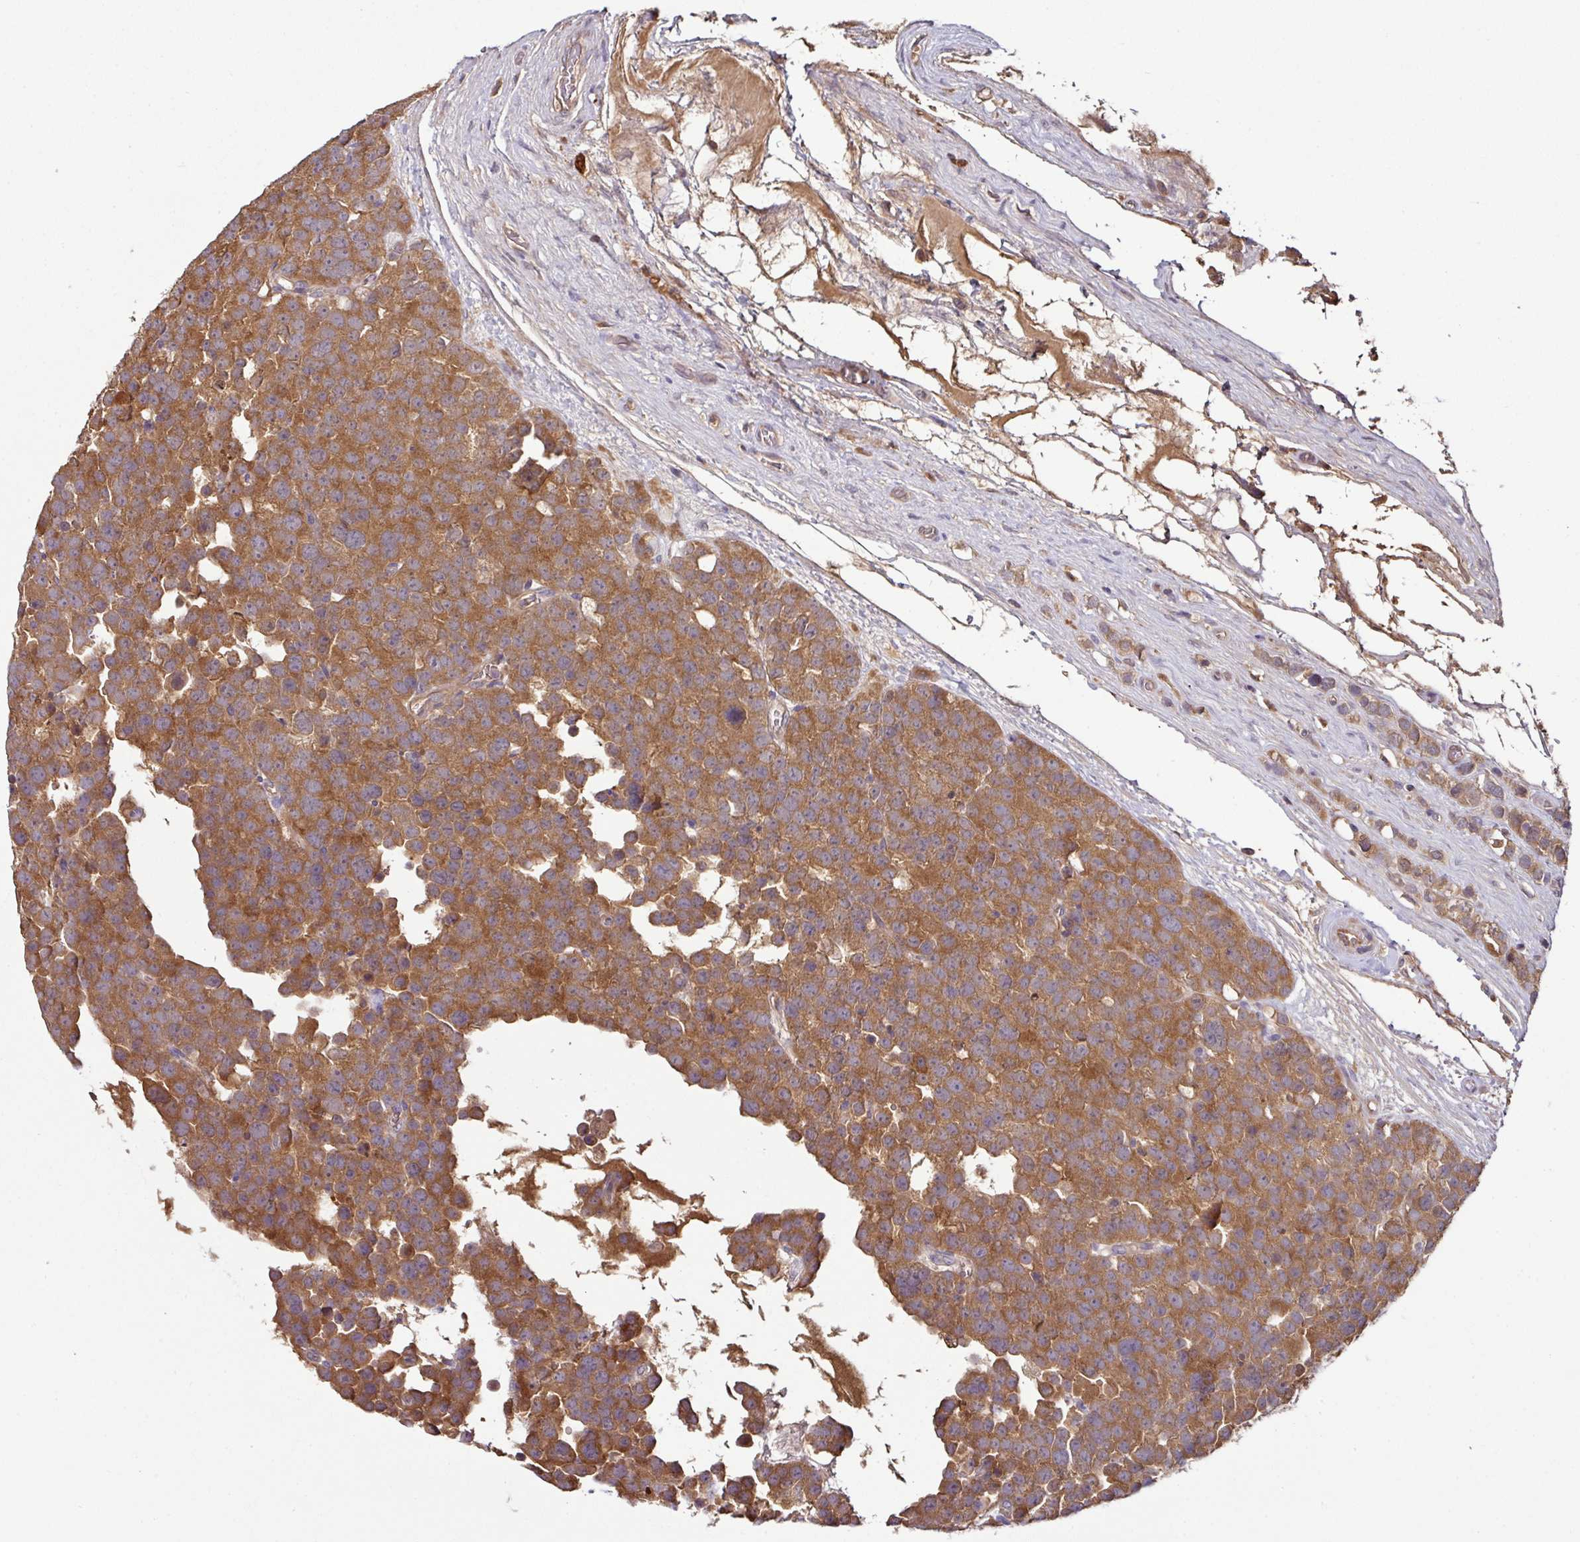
{"staining": {"intensity": "moderate", "quantity": ">75%", "location": "cytoplasmic/membranous"}, "tissue": "testis cancer", "cell_type": "Tumor cells", "image_type": "cancer", "snomed": [{"axis": "morphology", "description": "Seminoma, NOS"}, {"axis": "topography", "description": "Testis"}], "caption": "Brown immunohistochemical staining in human testis cancer (seminoma) exhibits moderate cytoplasmic/membranous expression in about >75% of tumor cells. (brown staining indicates protein expression, while blue staining denotes nuclei).", "gene": "GNPDA1", "patient": {"sex": "male", "age": 71}}